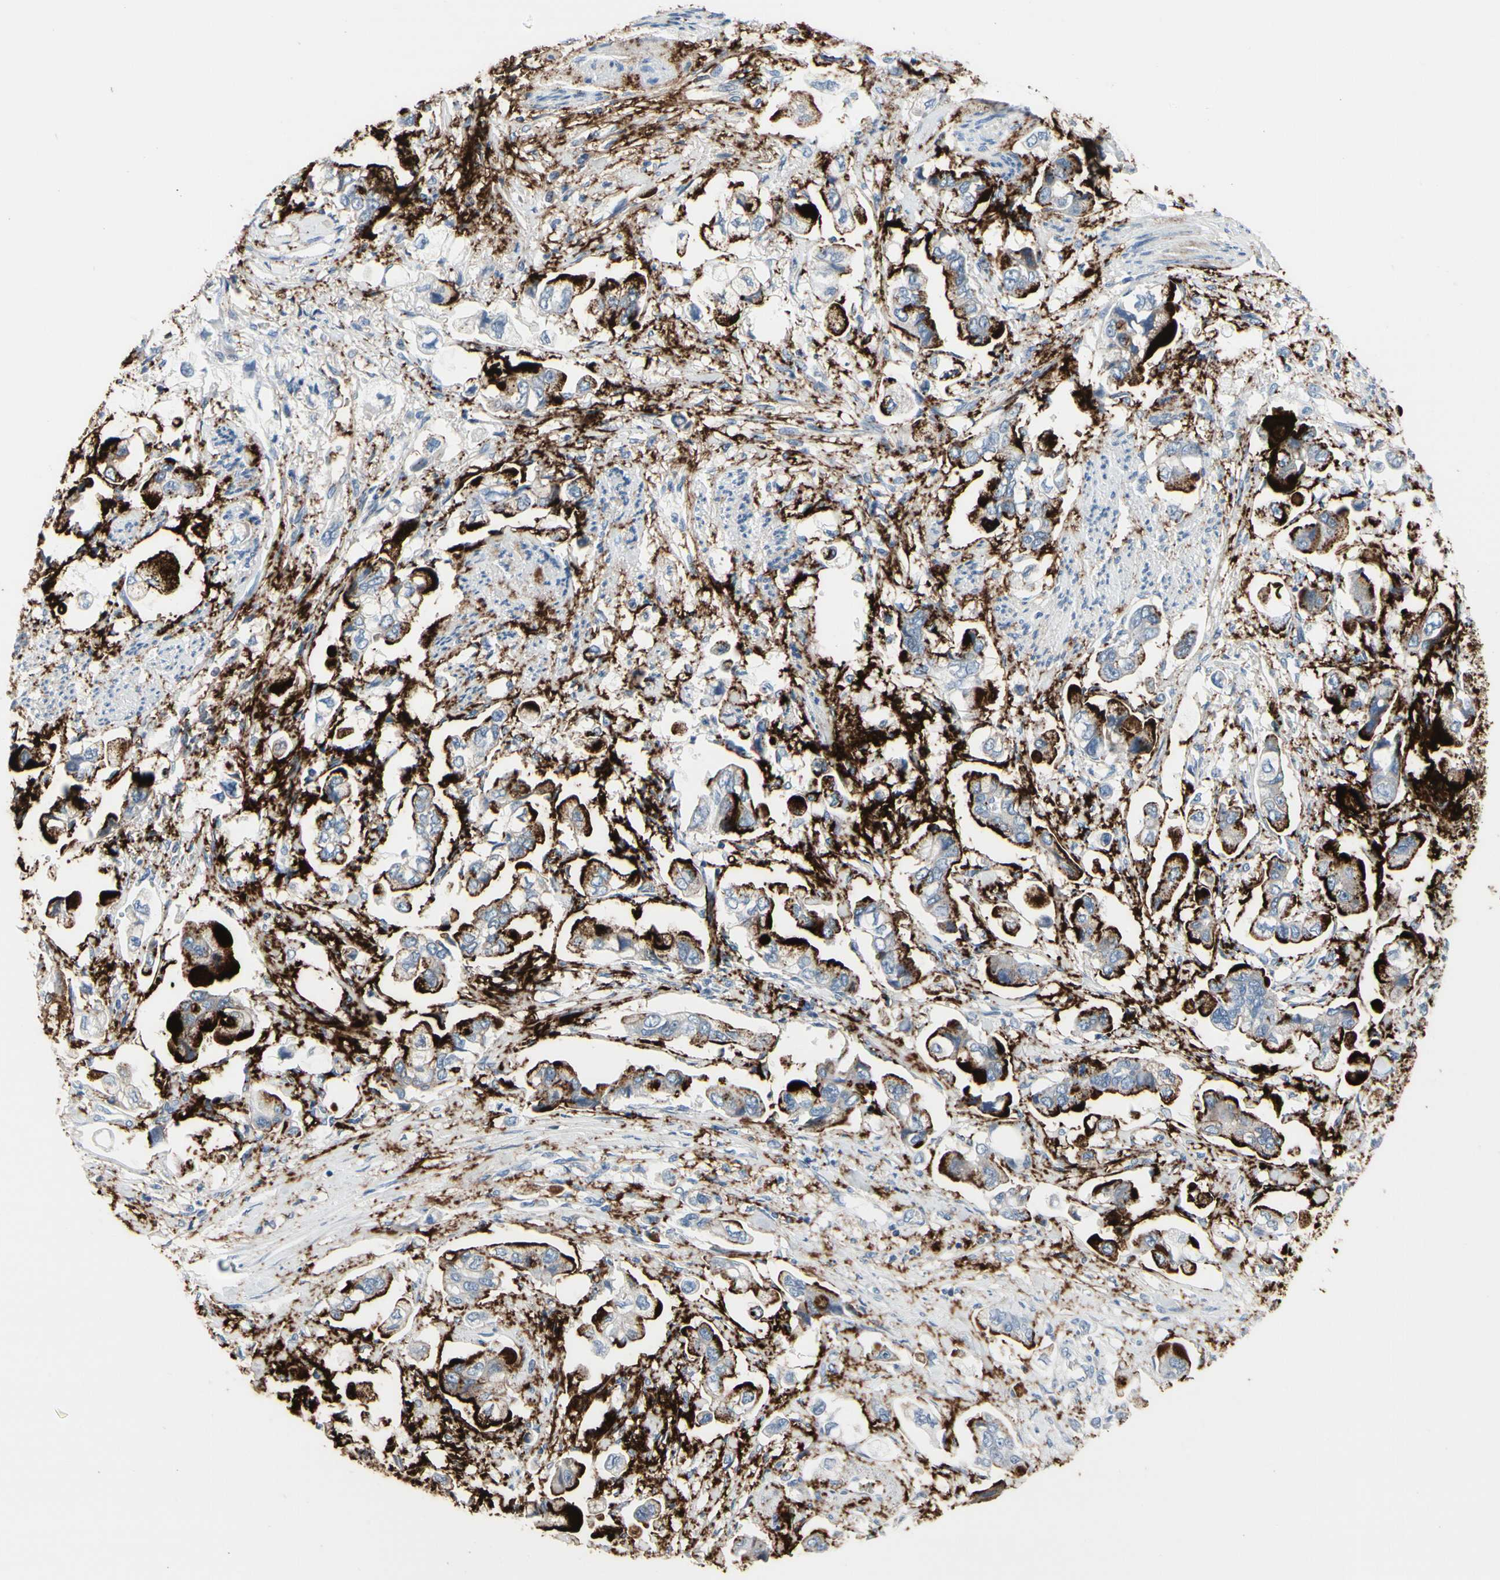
{"staining": {"intensity": "strong", "quantity": ">75%", "location": "cytoplasmic/membranous"}, "tissue": "stomach cancer", "cell_type": "Tumor cells", "image_type": "cancer", "snomed": [{"axis": "morphology", "description": "Adenocarcinoma, NOS"}, {"axis": "topography", "description": "Stomach"}], "caption": "This is a photomicrograph of immunohistochemistry staining of stomach cancer (adenocarcinoma), which shows strong expression in the cytoplasmic/membranous of tumor cells.", "gene": "MUC5B", "patient": {"sex": "male", "age": 62}}